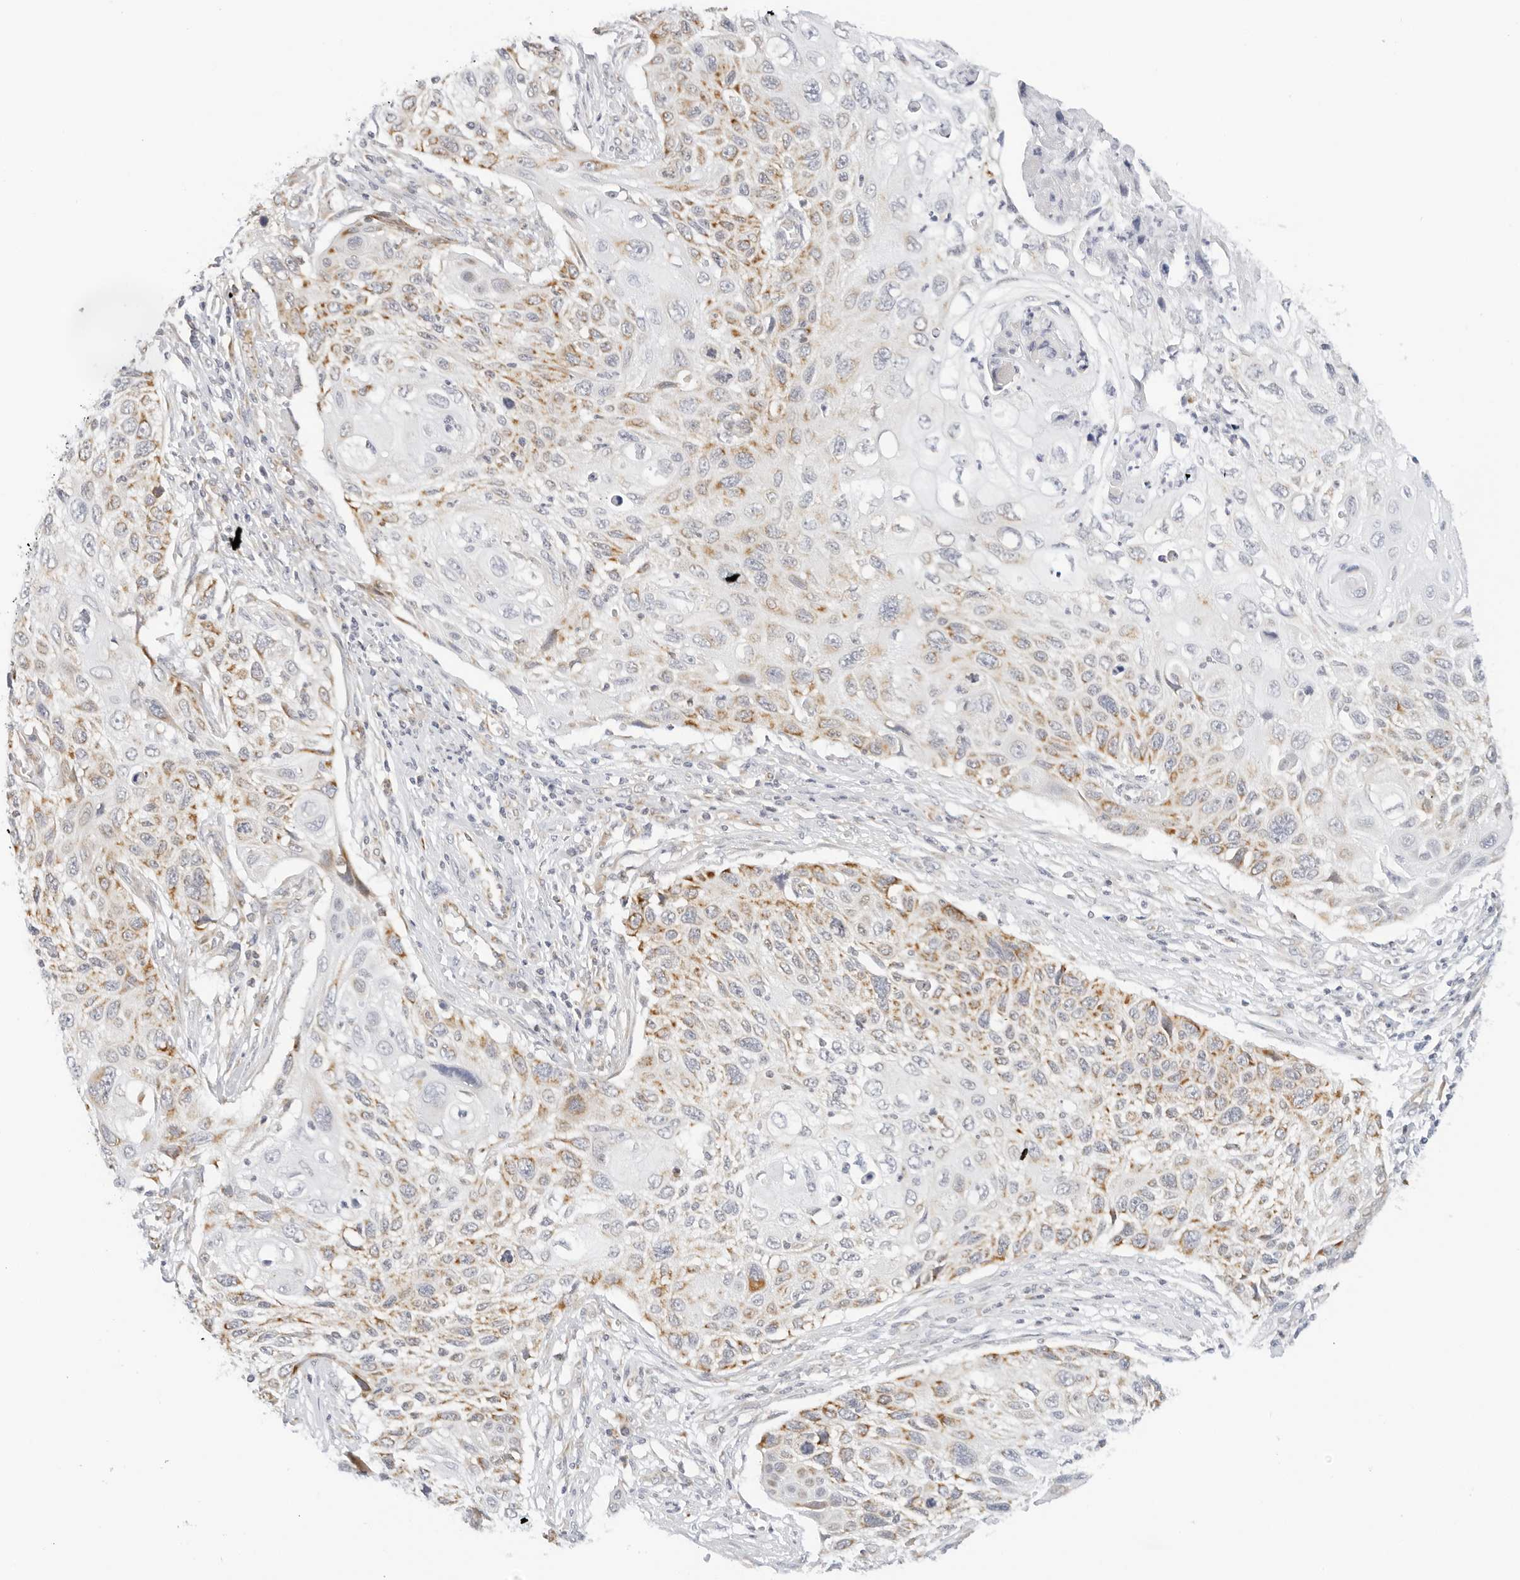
{"staining": {"intensity": "moderate", "quantity": "25%-75%", "location": "cytoplasmic/membranous"}, "tissue": "cervical cancer", "cell_type": "Tumor cells", "image_type": "cancer", "snomed": [{"axis": "morphology", "description": "Squamous cell carcinoma, NOS"}, {"axis": "topography", "description": "Cervix"}], "caption": "Immunohistochemistry (IHC) photomicrograph of human squamous cell carcinoma (cervical) stained for a protein (brown), which displays medium levels of moderate cytoplasmic/membranous expression in about 25%-75% of tumor cells.", "gene": "RC3H1", "patient": {"sex": "female", "age": 70}}